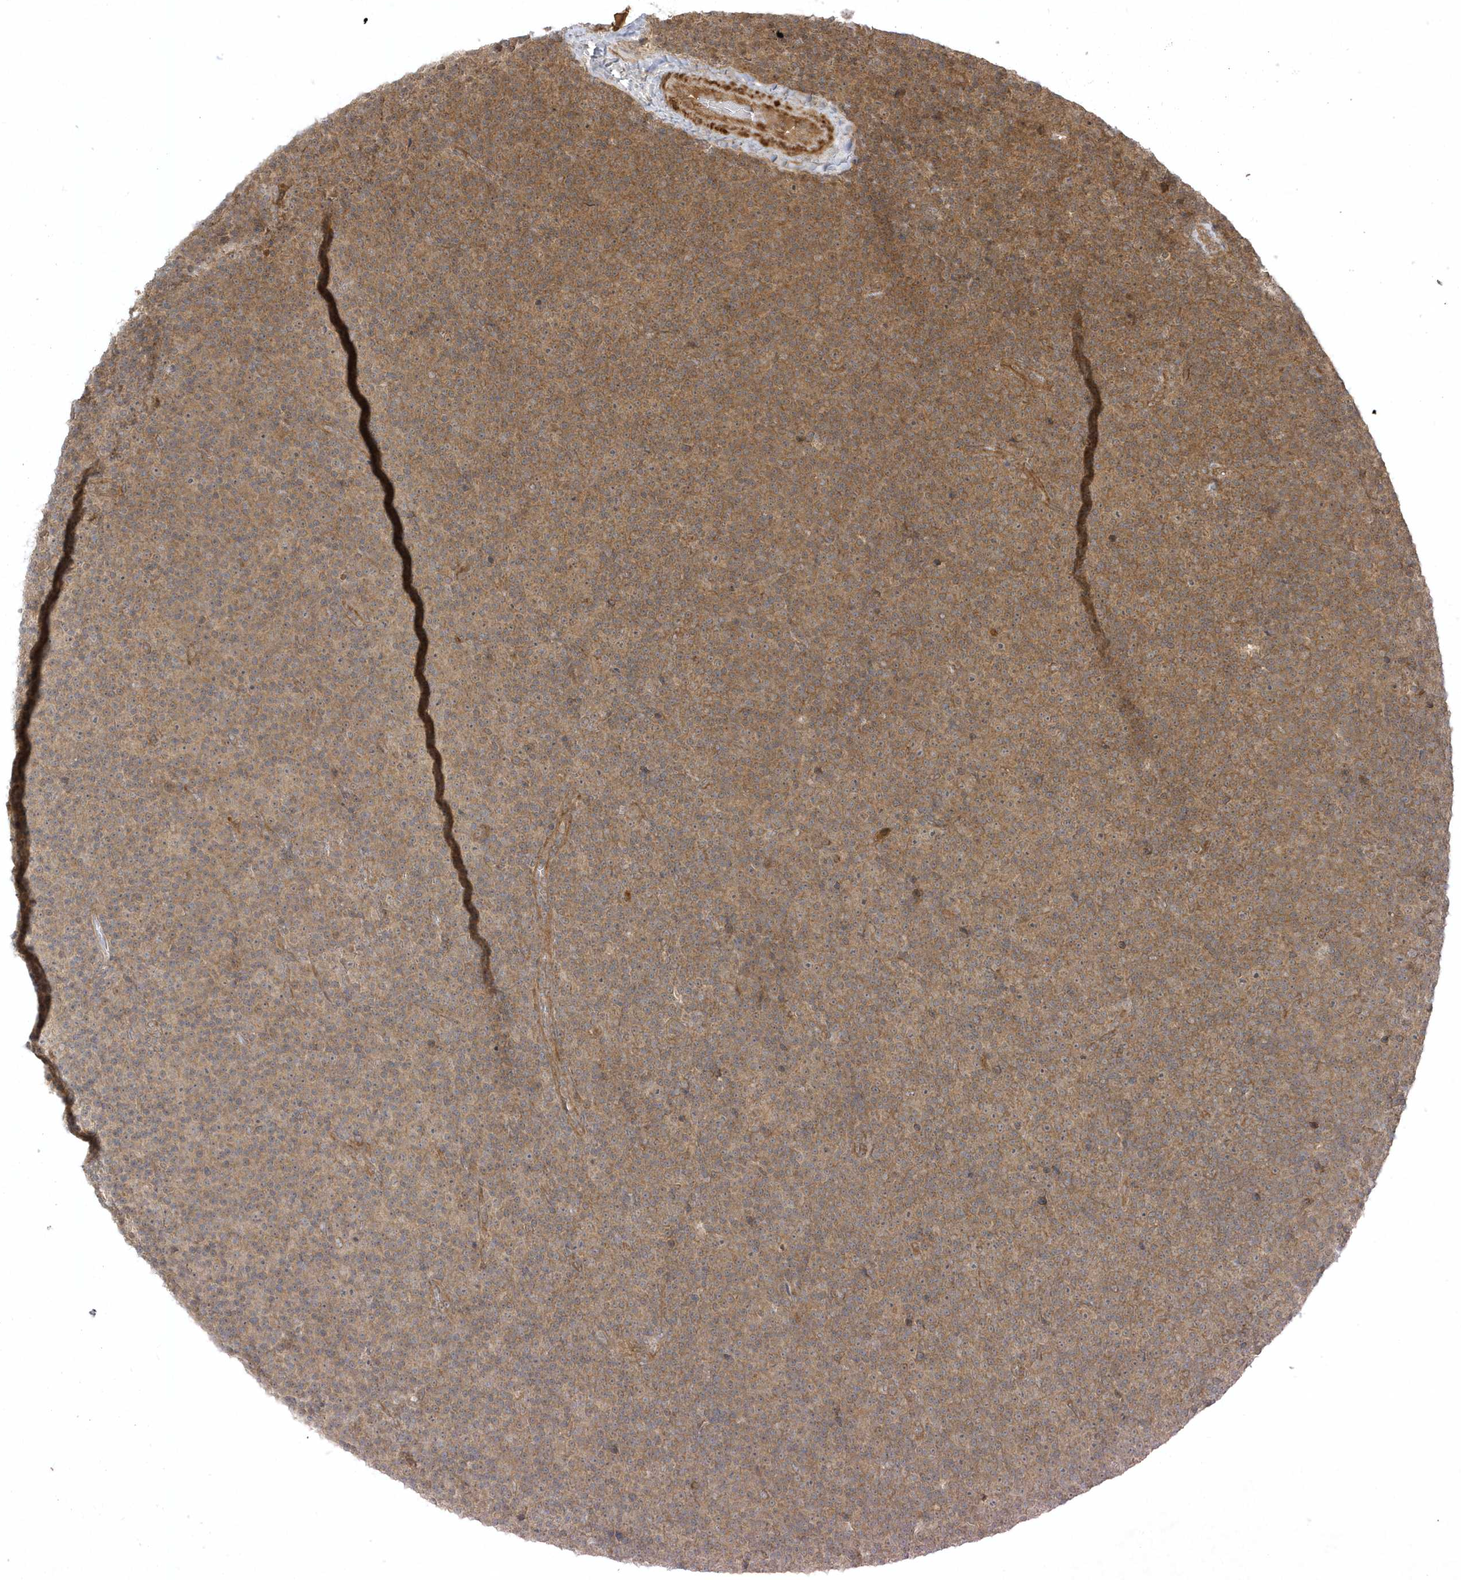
{"staining": {"intensity": "weak", "quantity": ">75%", "location": "cytoplasmic/membranous"}, "tissue": "lymphoma", "cell_type": "Tumor cells", "image_type": "cancer", "snomed": [{"axis": "morphology", "description": "Malignant lymphoma, non-Hodgkin's type, Low grade"}, {"axis": "topography", "description": "Lymph node"}], "caption": "Immunohistochemical staining of low-grade malignant lymphoma, non-Hodgkin's type demonstrates low levels of weak cytoplasmic/membranous protein staining in approximately >75% of tumor cells. The protein is shown in brown color, while the nuclei are stained blue.", "gene": "FAM83C", "patient": {"sex": "female", "age": 67}}